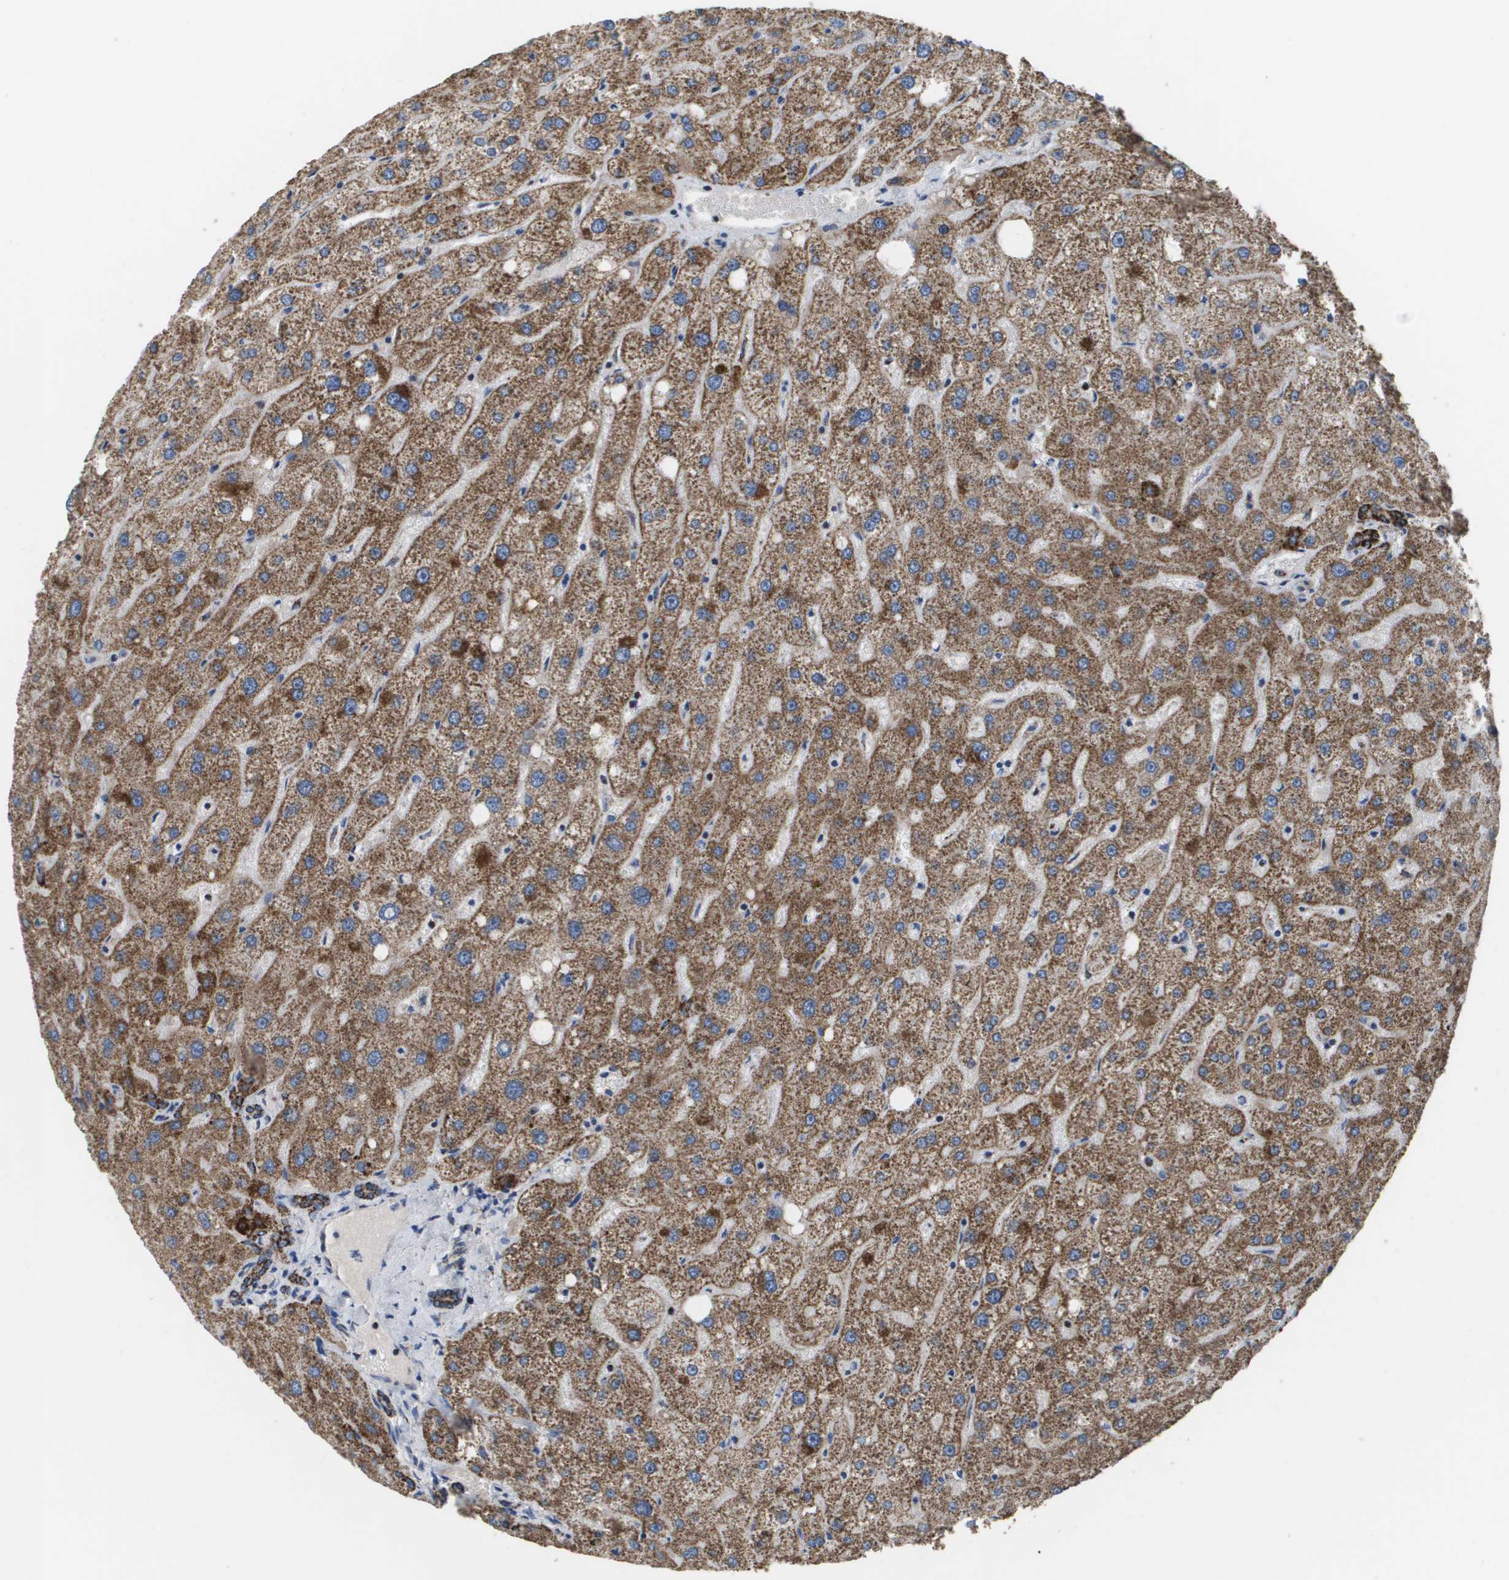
{"staining": {"intensity": "strong", "quantity": ">75%", "location": "cytoplasmic/membranous"}, "tissue": "liver", "cell_type": "Cholangiocytes", "image_type": "normal", "snomed": [{"axis": "morphology", "description": "Normal tissue, NOS"}, {"axis": "topography", "description": "Liver"}], "caption": "Protein staining of unremarkable liver exhibits strong cytoplasmic/membranous expression in approximately >75% of cholangiocytes. (DAB (3,3'-diaminobenzidine) IHC with brightfield microscopy, high magnification).", "gene": "ATP5F1B", "patient": {"sex": "male", "age": 73}}